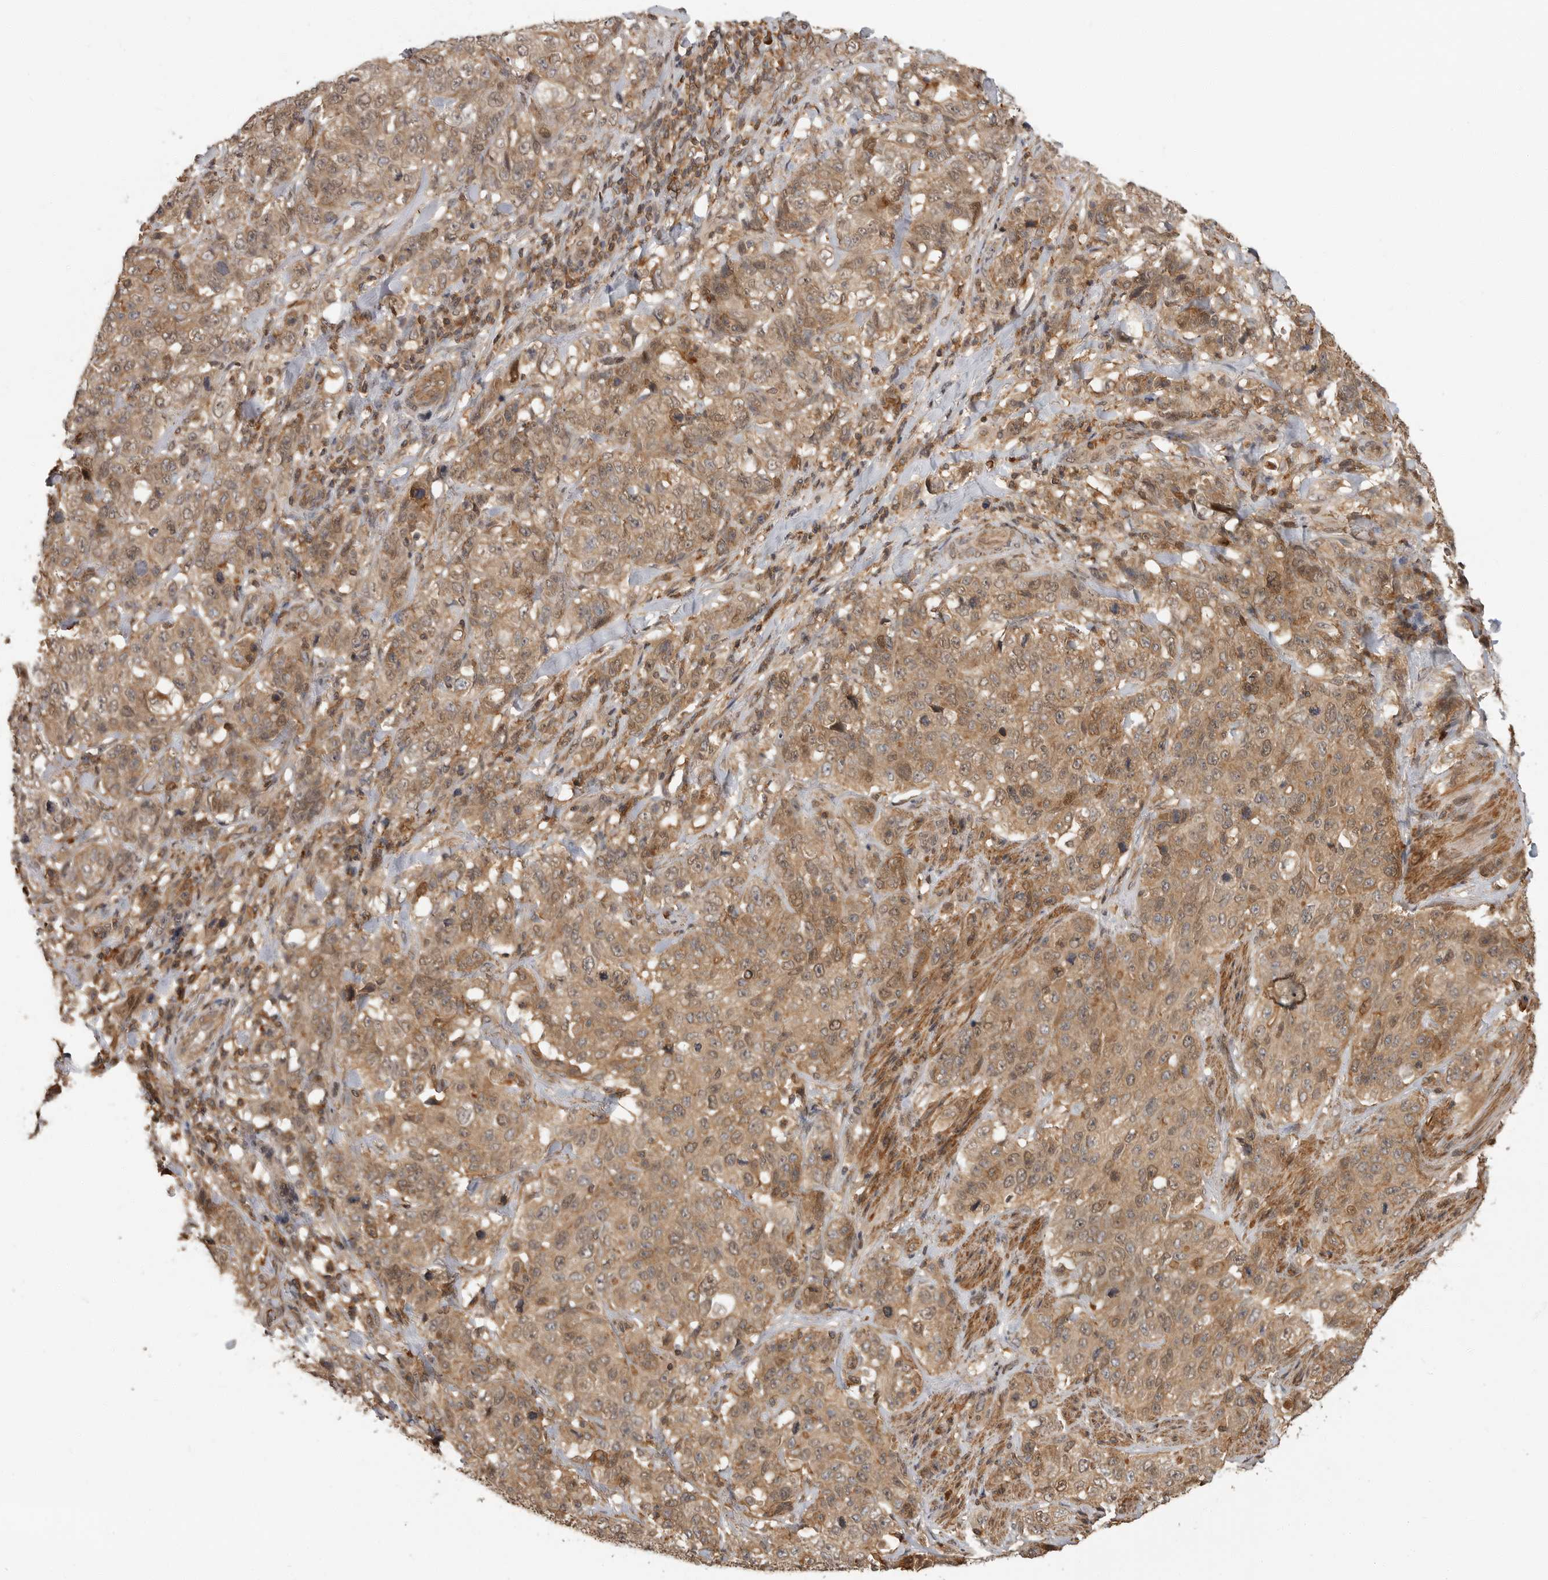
{"staining": {"intensity": "moderate", "quantity": ">75%", "location": "cytoplasmic/membranous,nuclear"}, "tissue": "stomach cancer", "cell_type": "Tumor cells", "image_type": "cancer", "snomed": [{"axis": "morphology", "description": "Adenocarcinoma, NOS"}, {"axis": "topography", "description": "Stomach"}], "caption": "Tumor cells demonstrate medium levels of moderate cytoplasmic/membranous and nuclear positivity in about >75% of cells in stomach adenocarcinoma.", "gene": "ERN1", "patient": {"sex": "male", "age": 48}}